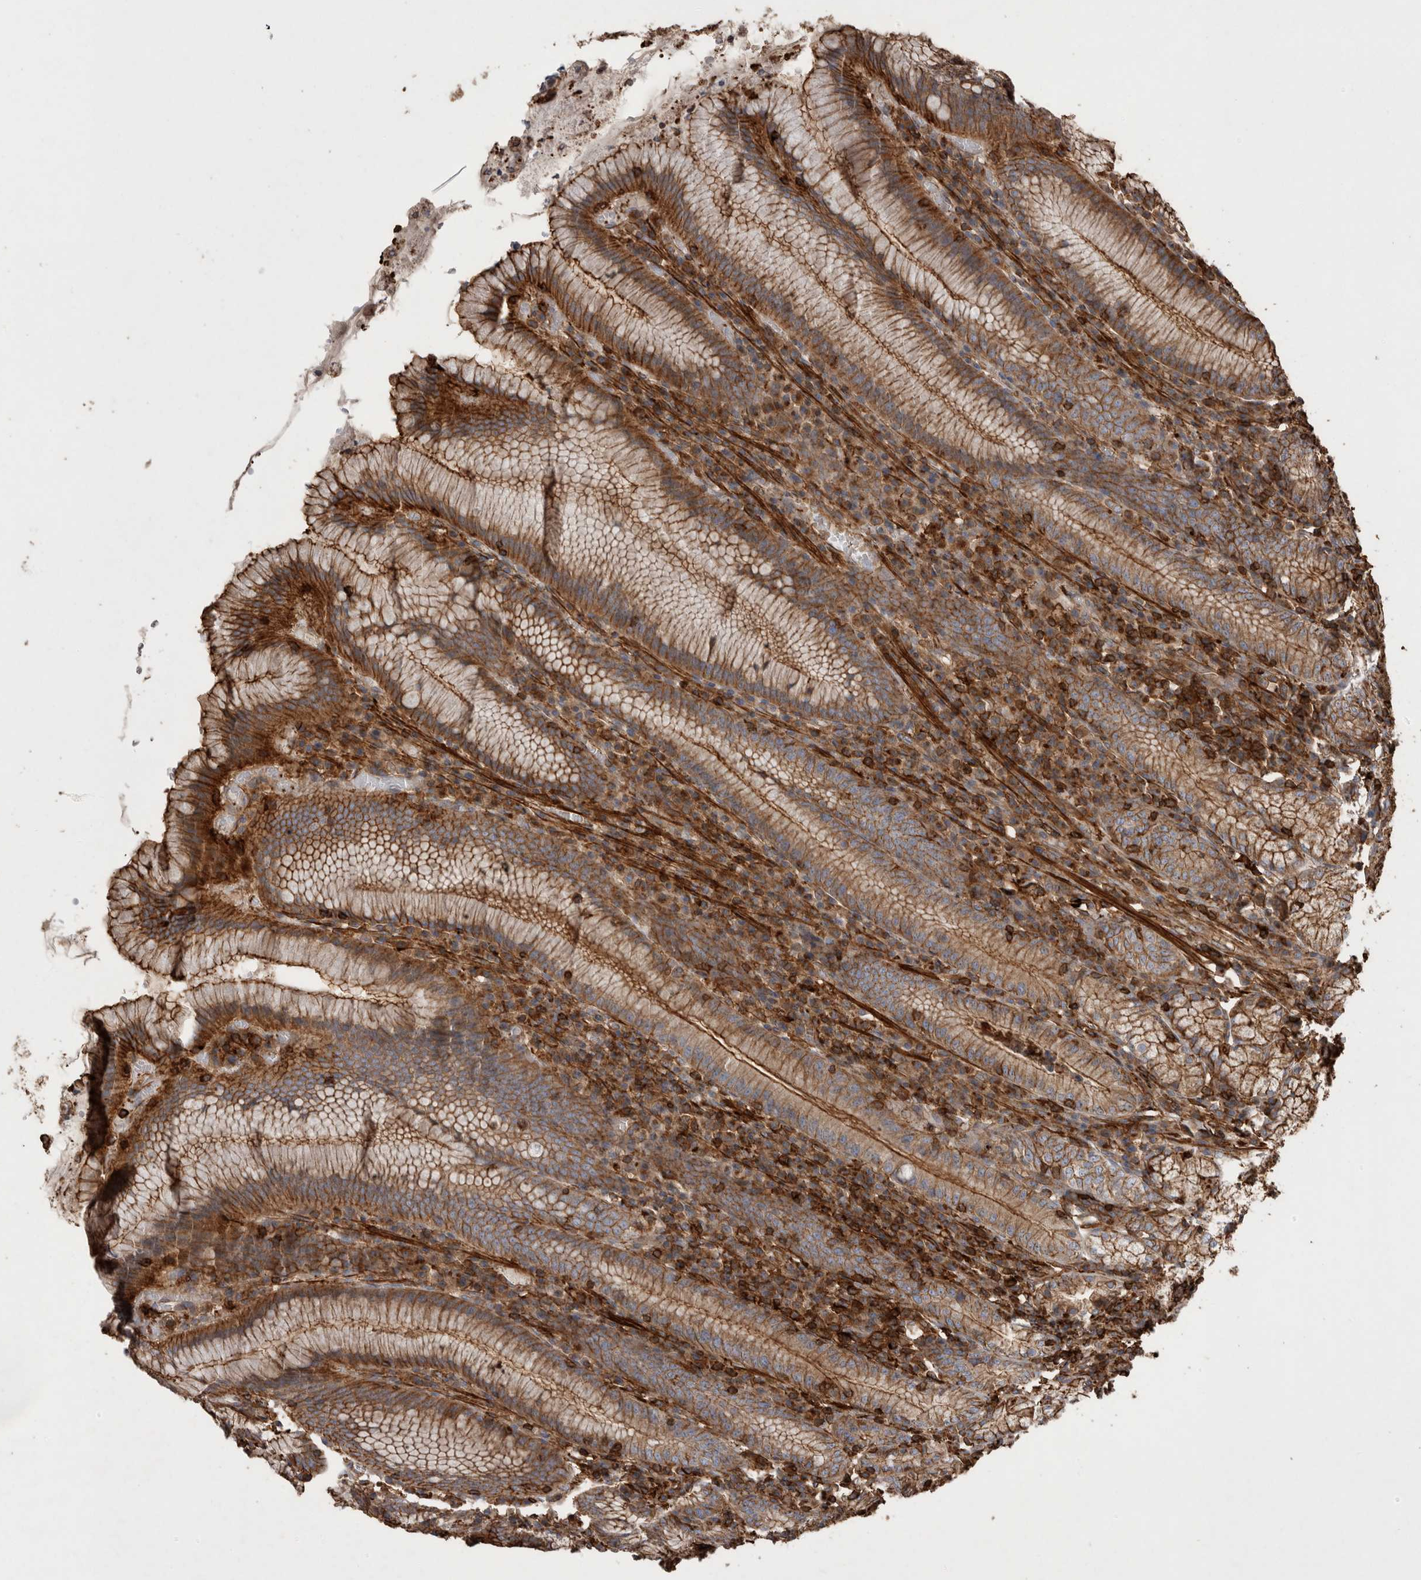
{"staining": {"intensity": "strong", "quantity": ">75%", "location": "cytoplasmic/membranous"}, "tissue": "stomach", "cell_type": "Glandular cells", "image_type": "normal", "snomed": [{"axis": "morphology", "description": "Normal tissue, NOS"}, {"axis": "topography", "description": "Stomach"}], "caption": "Immunohistochemical staining of benign stomach demonstrates strong cytoplasmic/membranous protein staining in approximately >75% of glandular cells. Using DAB (brown) and hematoxylin (blue) stains, captured at high magnification using brightfield microscopy.", "gene": "GPER1", "patient": {"sex": "male", "age": 55}}